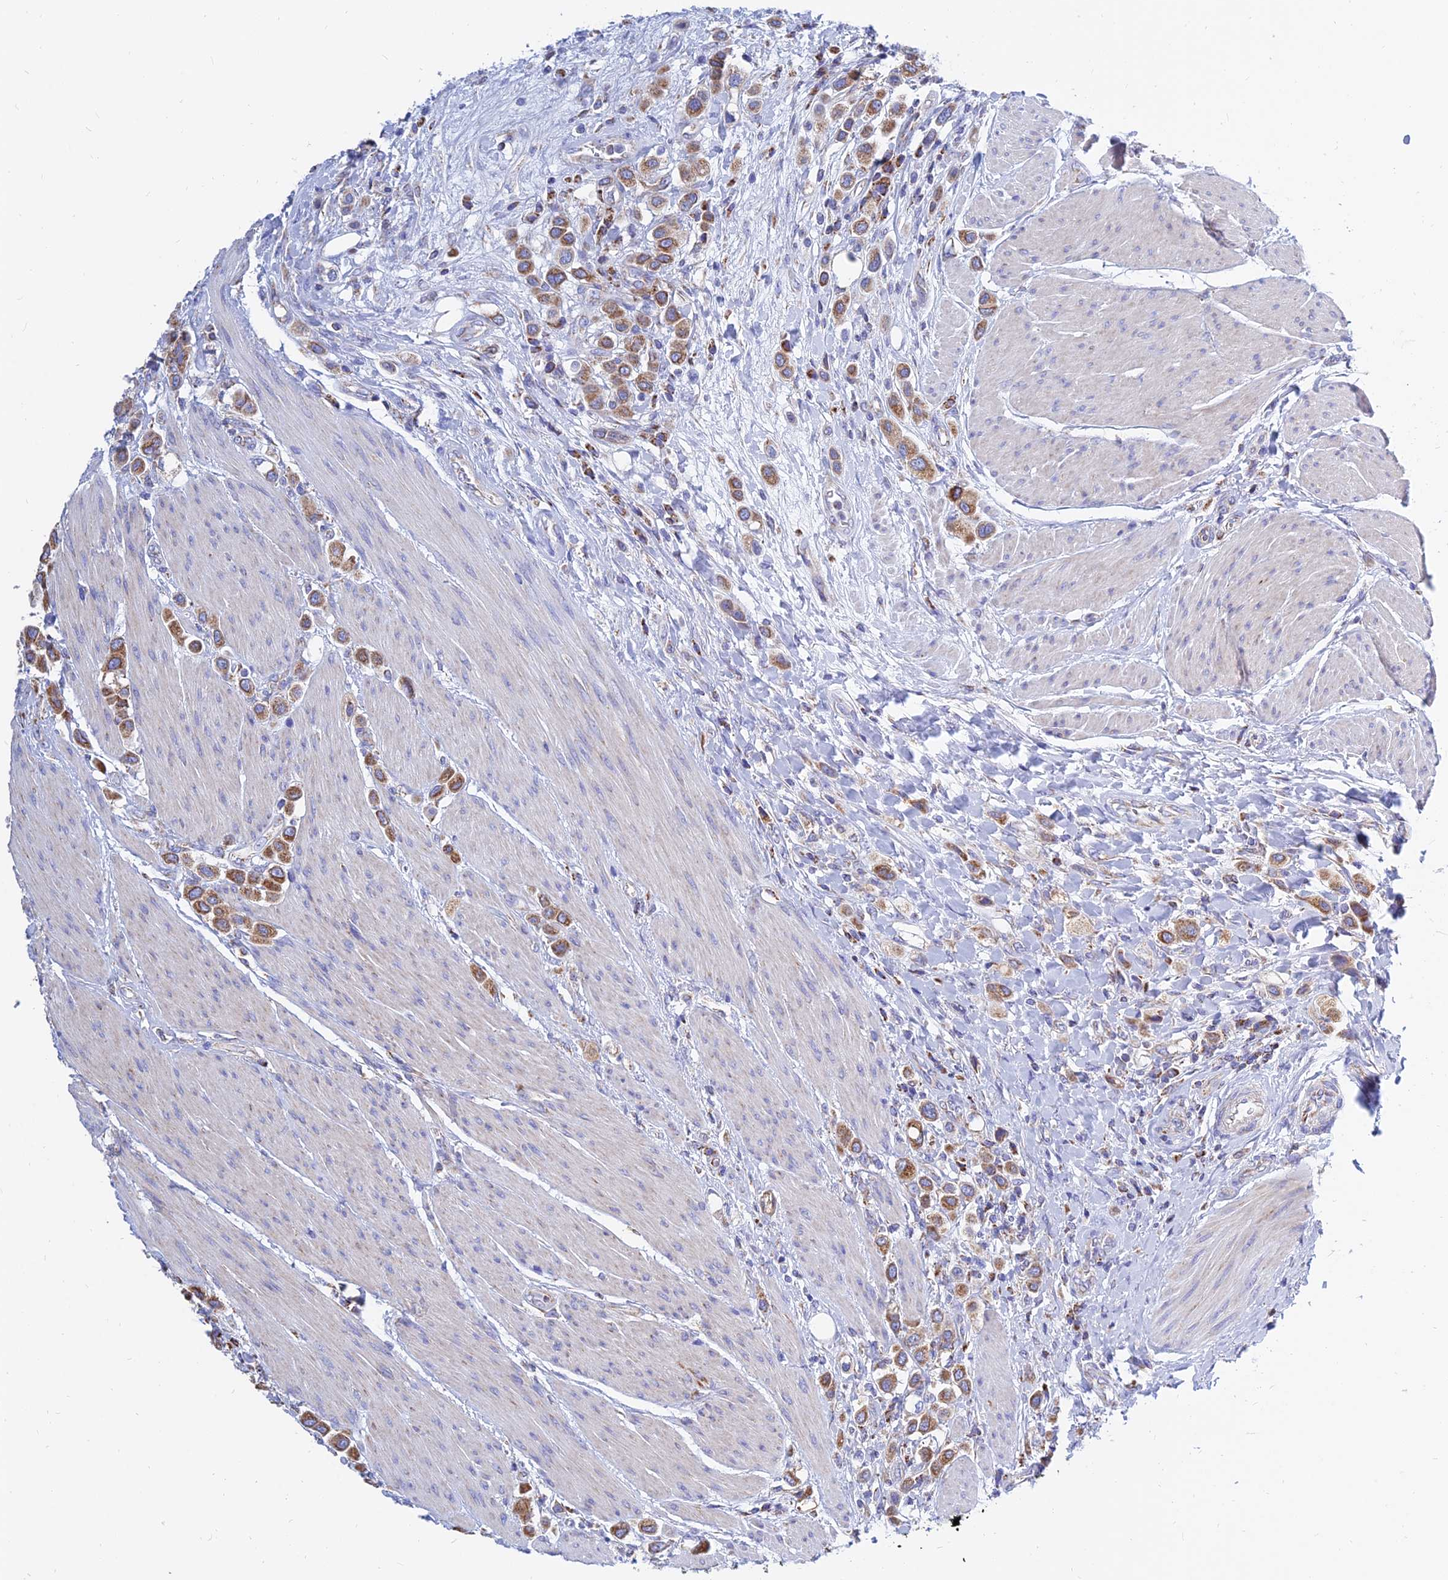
{"staining": {"intensity": "moderate", "quantity": ">75%", "location": "cytoplasmic/membranous"}, "tissue": "urothelial cancer", "cell_type": "Tumor cells", "image_type": "cancer", "snomed": [{"axis": "morphology", "description": "Urothelial carcinoma, High grade"}, {"axis": "topography", "description": "Urinary bladder"}], "caption": "This image demonstrates urothelial cancer stained with immunohistochemistry (IHC) to label a protein in brown. The cytoplasmic/membranous of tumor cells show moderate positivity for the protein. Nuclei are counter-stained blue.", "gene": "MGST1", "patient": {"sex": "male", "age": 50}}